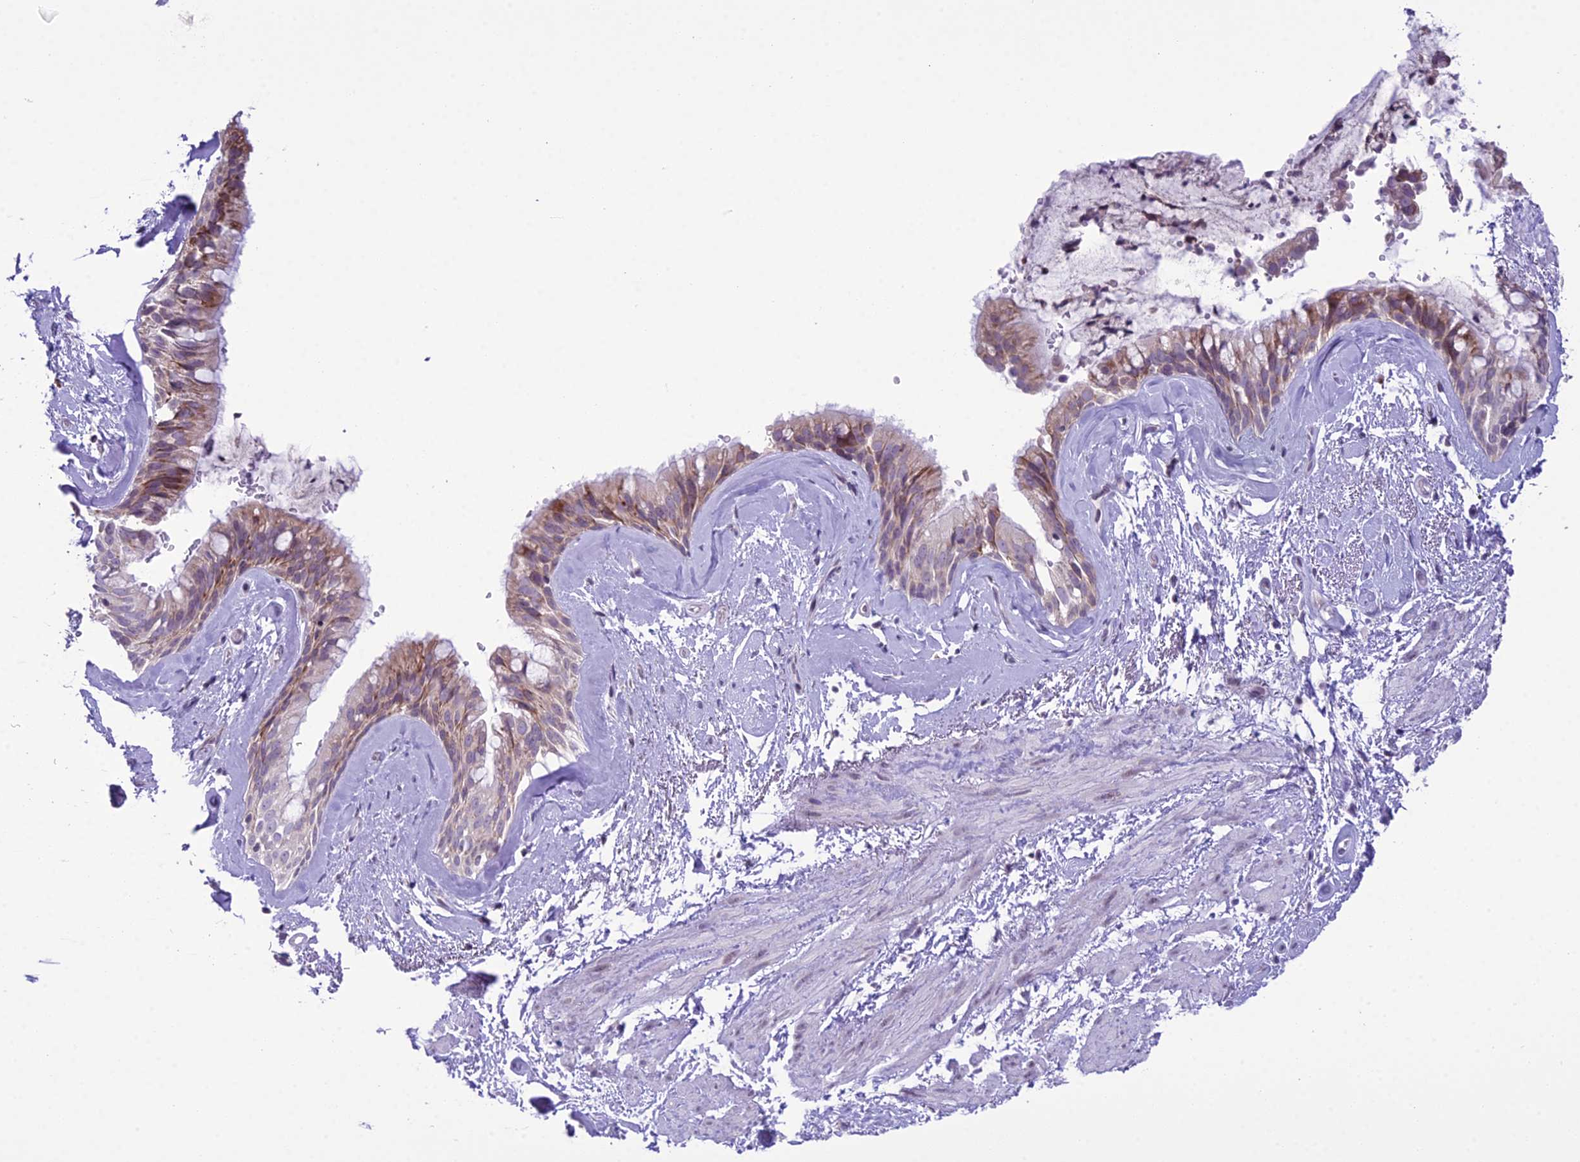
{"staining": {"intensity": "moderate", "quantity": "<25%", "location": "cytoplasmic/membranous"}, "tissue": "bronchus", "cell_type": "Respiratory epithelial cells", "image_type": "normal", "snomed": [{"axis": "morphology", "description": "Normal tissue, NOS"}, {"axis": "topography", "description": "Cartilage tissue"}, {"axis": "topography", "description": "Bronchus"}], "caption": "A brown stain highlights moderate cytoplasmic/membranous staining of a protein in respiratory epithelial cells of normal human bronchus.", "gene": "RPS26", "patient": {"sex": "female", "age": 66}}